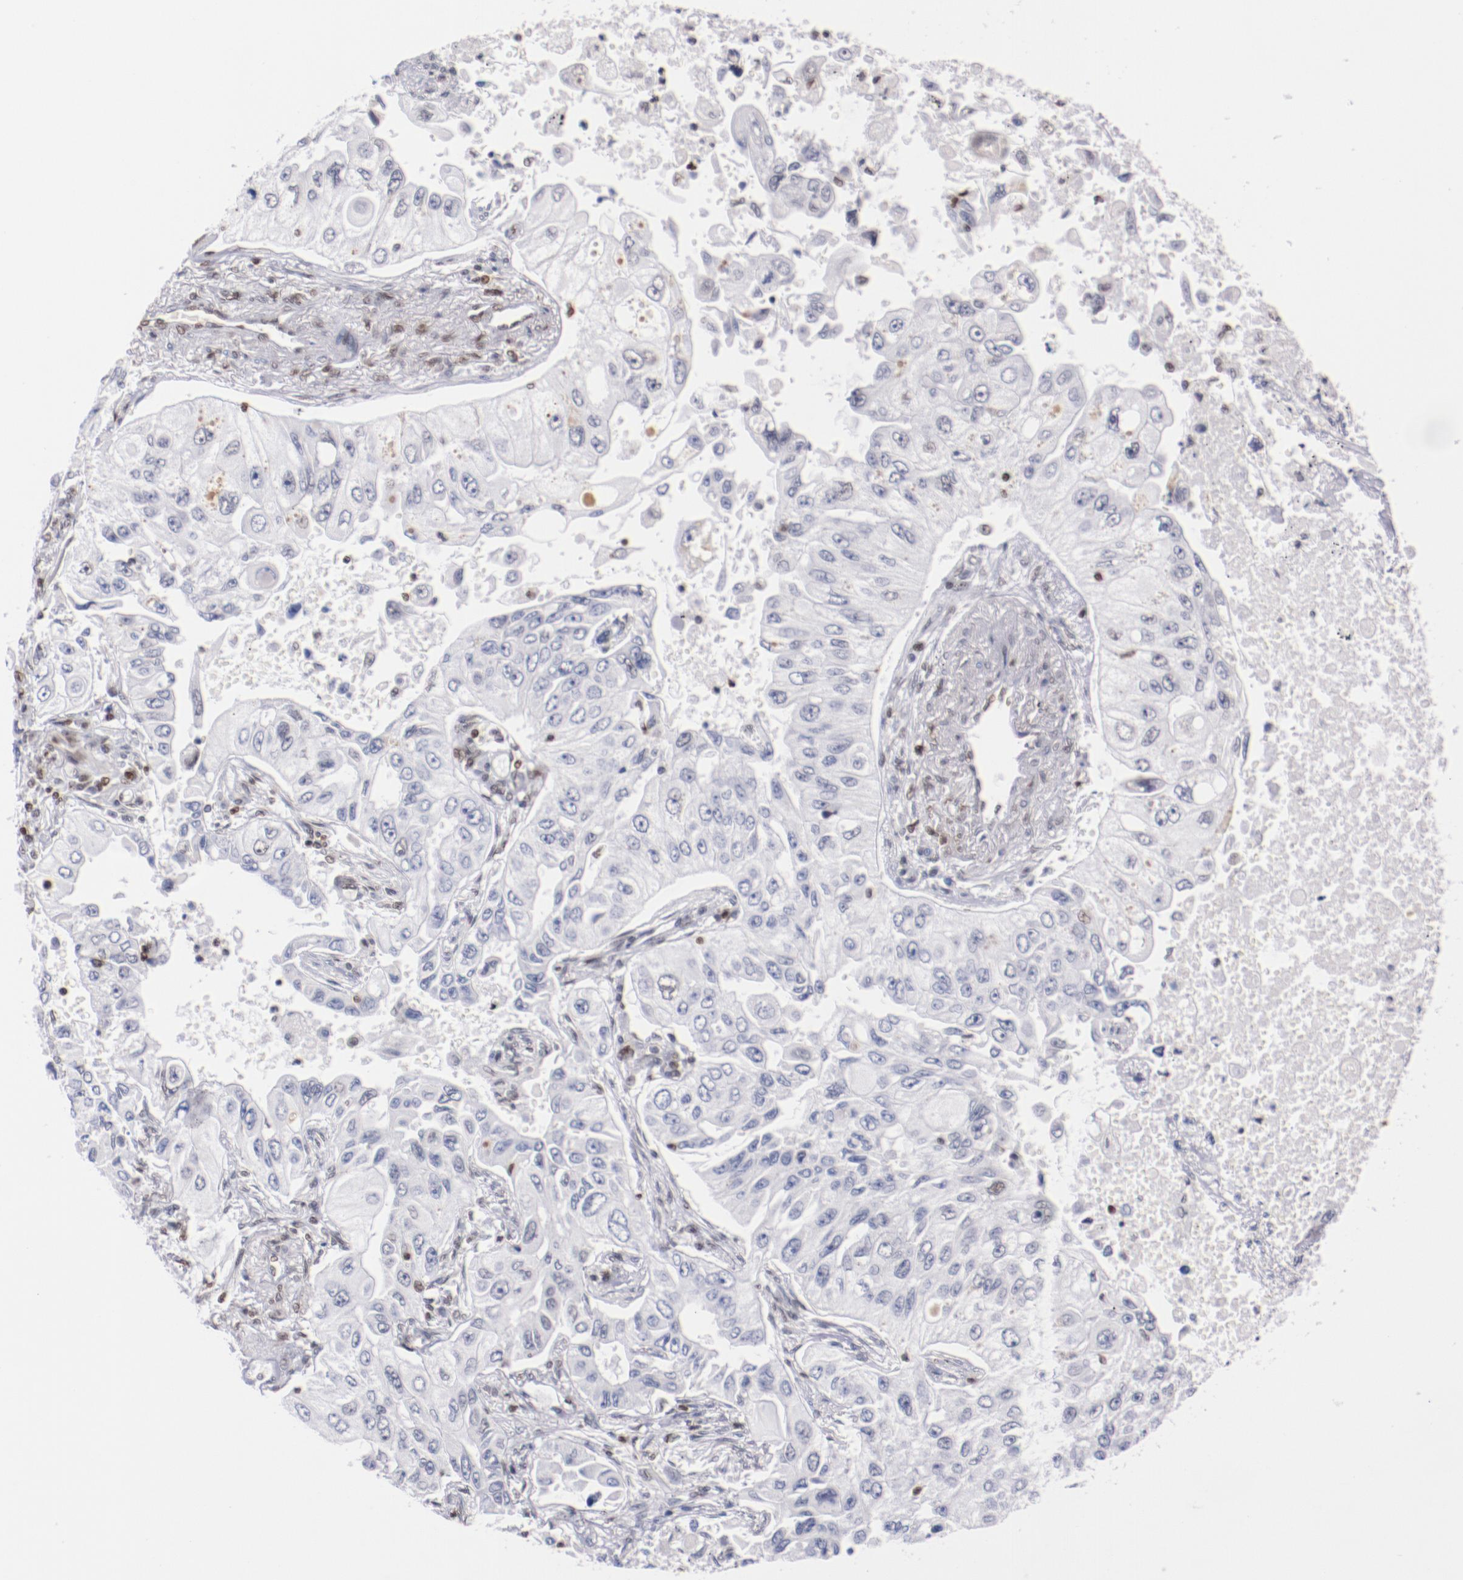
{"staining": {"intensity": "negative", "quantity": "none", "location": "none"}, "tissue": "lung cancer", "cell_type": "Tumor cells", "image_type": "cancer", "snomed": [{"axis": "morphology", "description": "Adenocarcinoma, NOS"}, {"axis": "topography", "description": "Lung"}], "caption": "Immunohistochemical staining of adenocarcinoma (lung) shows no significant positivity in tumor cells. (Stains: DAB (3,3'-diaminobenzidine) IHC with hematoxylin counter stain, Microscopy: brightfield microscopy at high magnification).", "gene": "IFI16", "patient": {"sex": "male", "age": 84}}